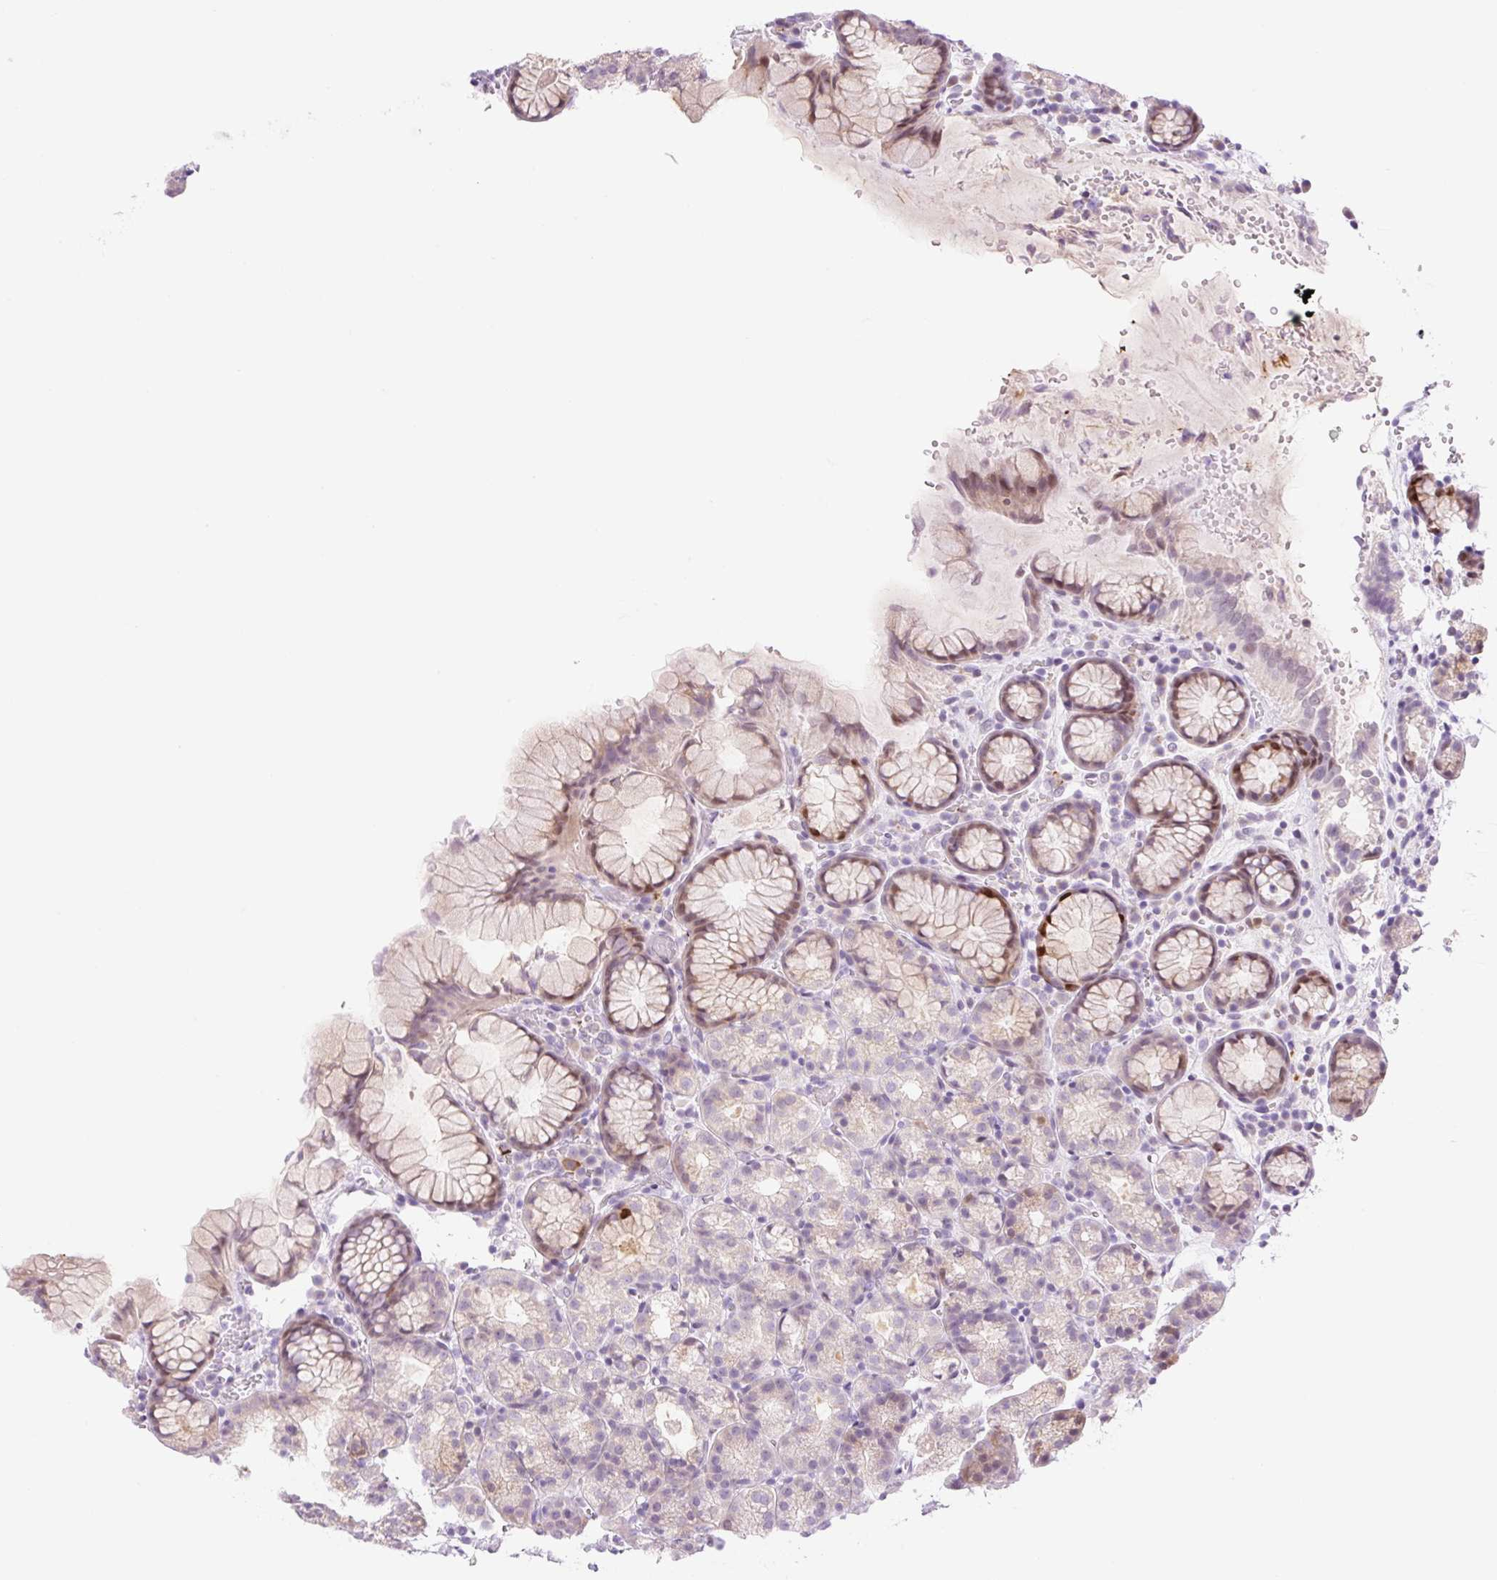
{"staining": {"intensity": "moderate", "quantity": "25%-75%", "location": "nuclear"}, "tissue": "stomach", "cell_type": "Glandular cells", "image_type": "normal", "snomed": [{"axis": "morphology", "description": "Normal tissue, NOS"}, {"axis": "topography", "description": "Stomach, upper"}], "caption": "Stomach stained with a brown dye displays moderate nuclear positive positivity in about 25%-75% of glandular cells.", "gene": "SPRYD4", "patient": {"sex": "female", "age": 81}}